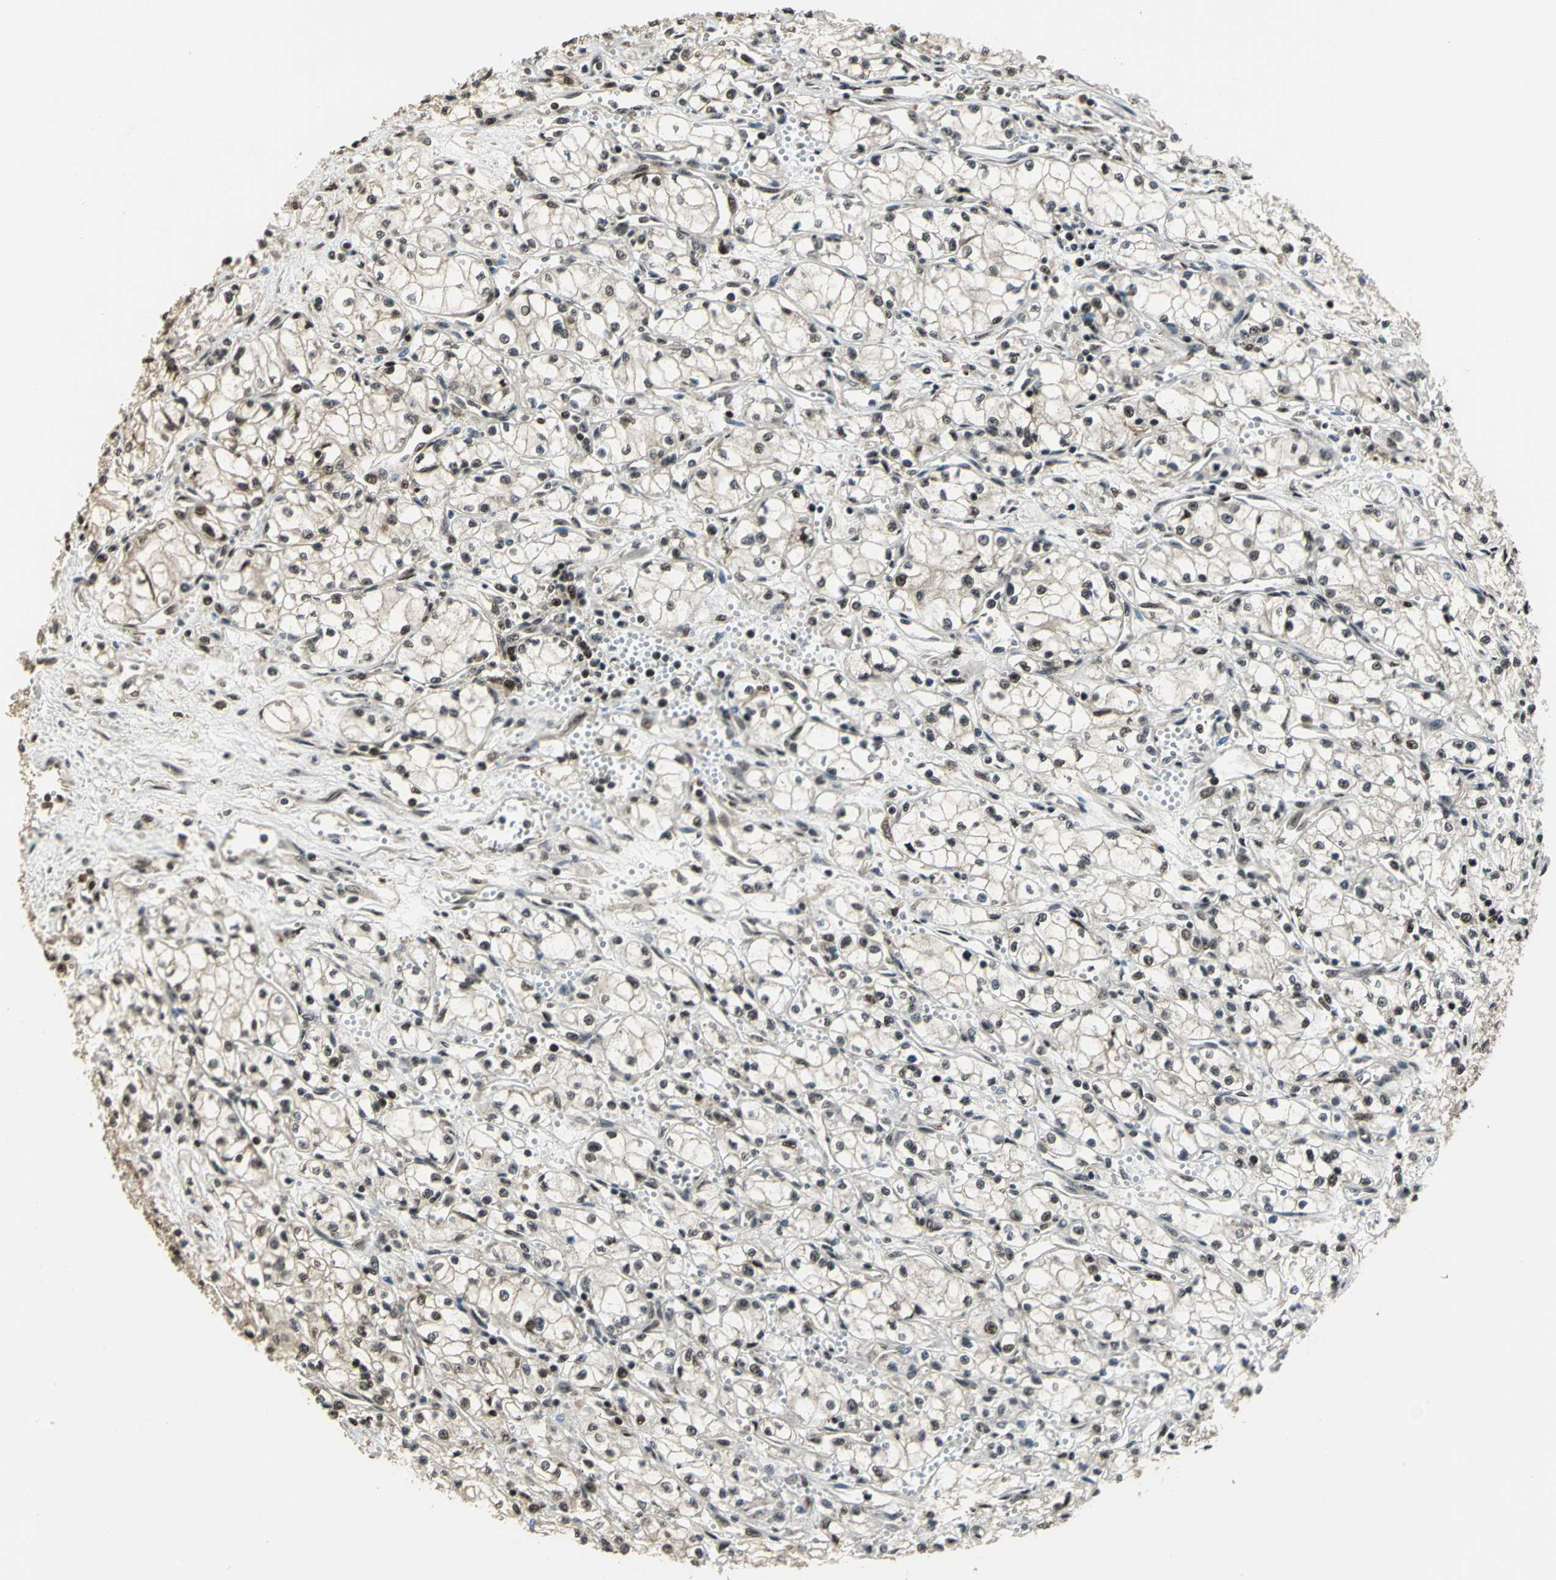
{"staining": {"intensity": "weak", "quantity": ">75%", "location": "nuclear"}, "tissue": "renal cancer", "cell_type": "Tumor cells", "image_type": "cancer", "snomed": [{"axis": "morphology", "description": "Normal tissue, NOS"}, {"axis": "morphology", "description": "Adenocarcinoma, NOS"}, {"axis": "topography", "description": "Kidney"}], "caption": "Immunohistochemistry photomicrograph of renal cancer (adenocarcinoma) stained for a protein (brown), which shows low levels of weak nuclear positivity in approximately >75% of tumor cells.", "gene": "MIS18BP1", "patient": {"sex": "male", "age": 59}}